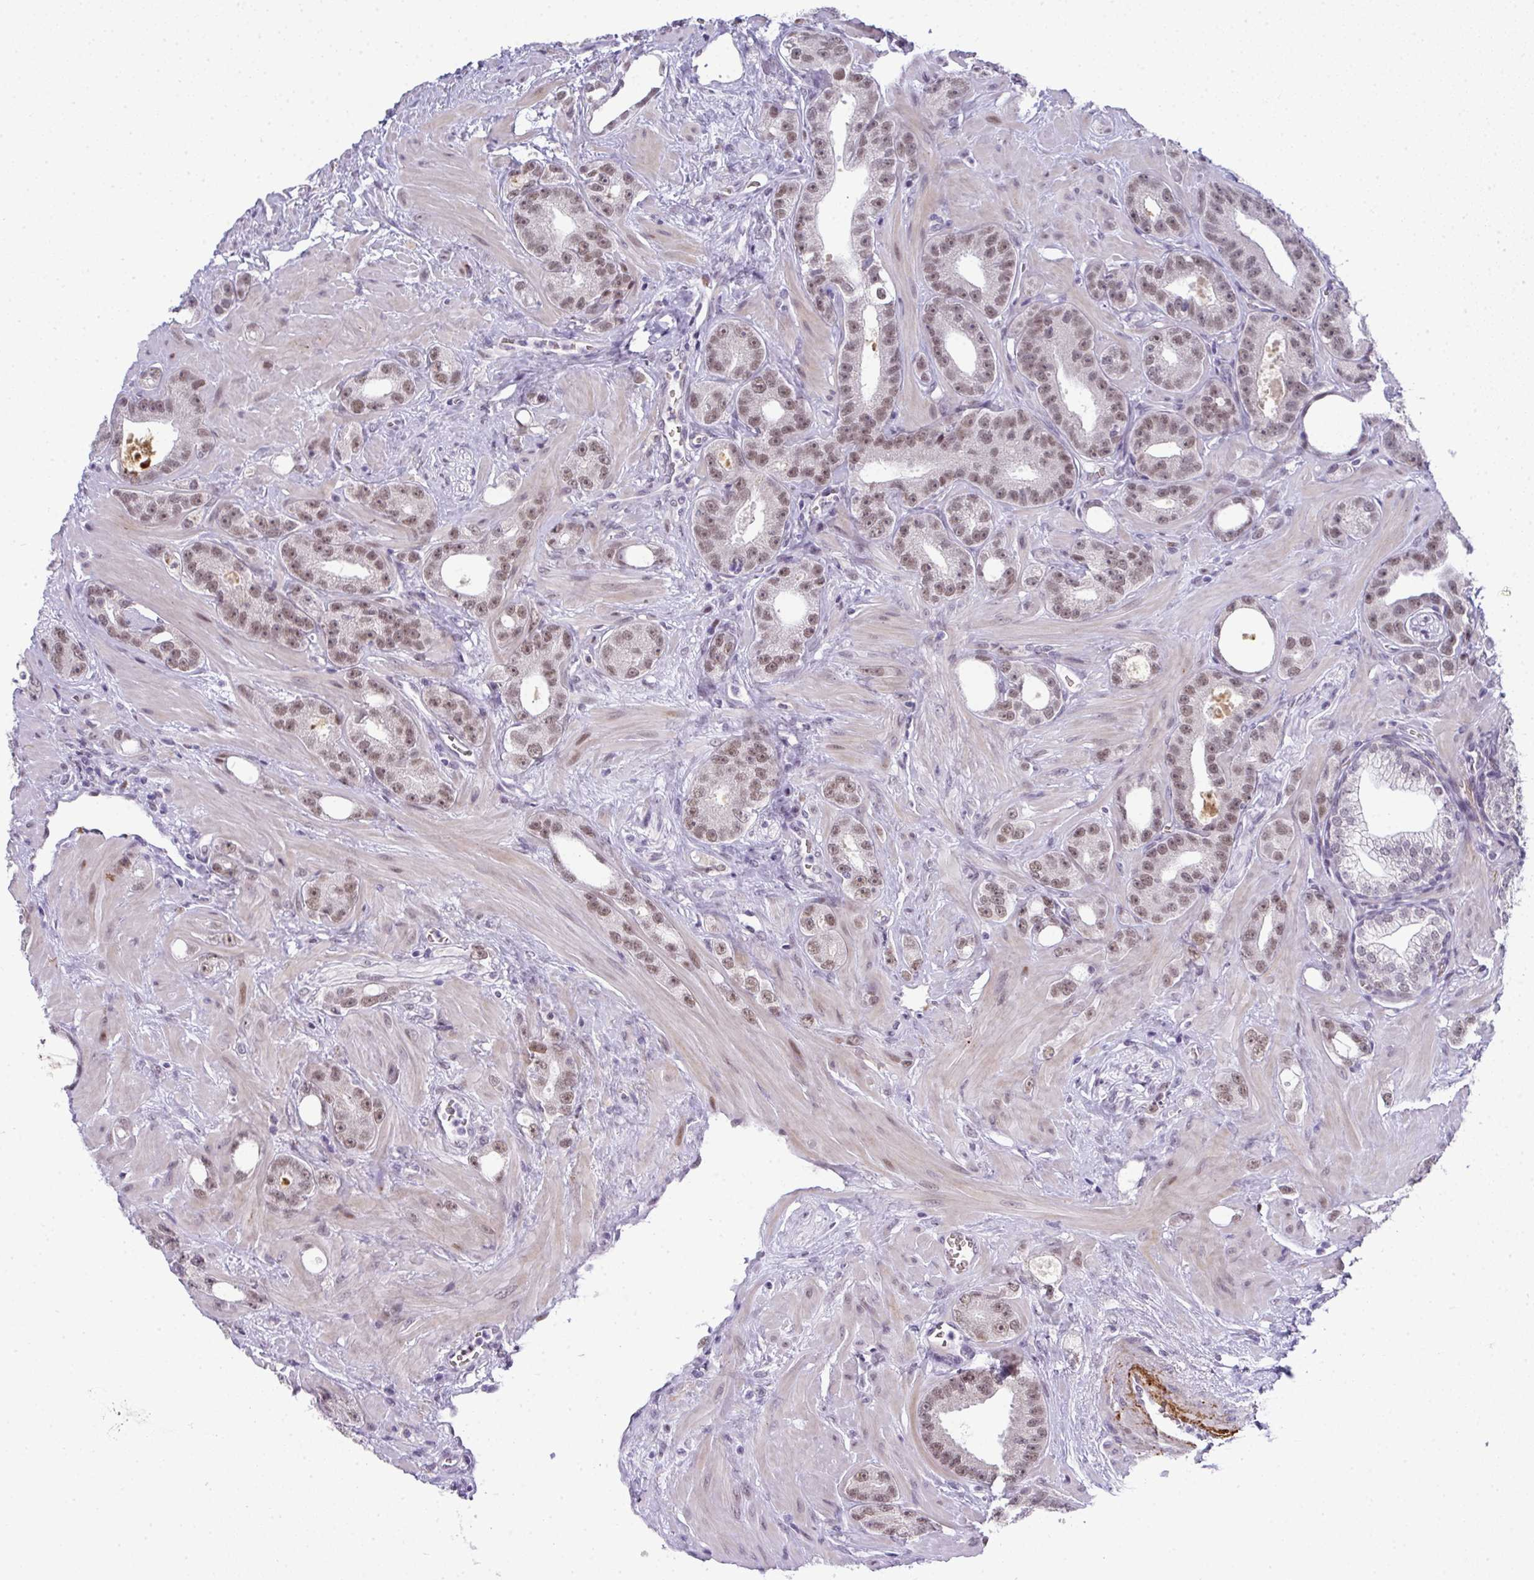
{"staining": {"intensity": "moderate", "quantity": ">75%", "location": "cytoplasmic/membranous"}, "tissue": "prostate cancer", "cell_type": "Tumor cells", "image_type": "cancer", "snomed": [{"axis": "morphology", "description": "Adenocarcinoma, High grade"}, {"axis": "topography", "description": "Prostate"}], "caption": "Brown immunohistochemical staining in prostate cancer exhibits moderate cytoplasmic/membranous positivity in approximately >75% of tumor cells.", "gene": "TNMD", "patient": {"sex": "male", "age": 65}}